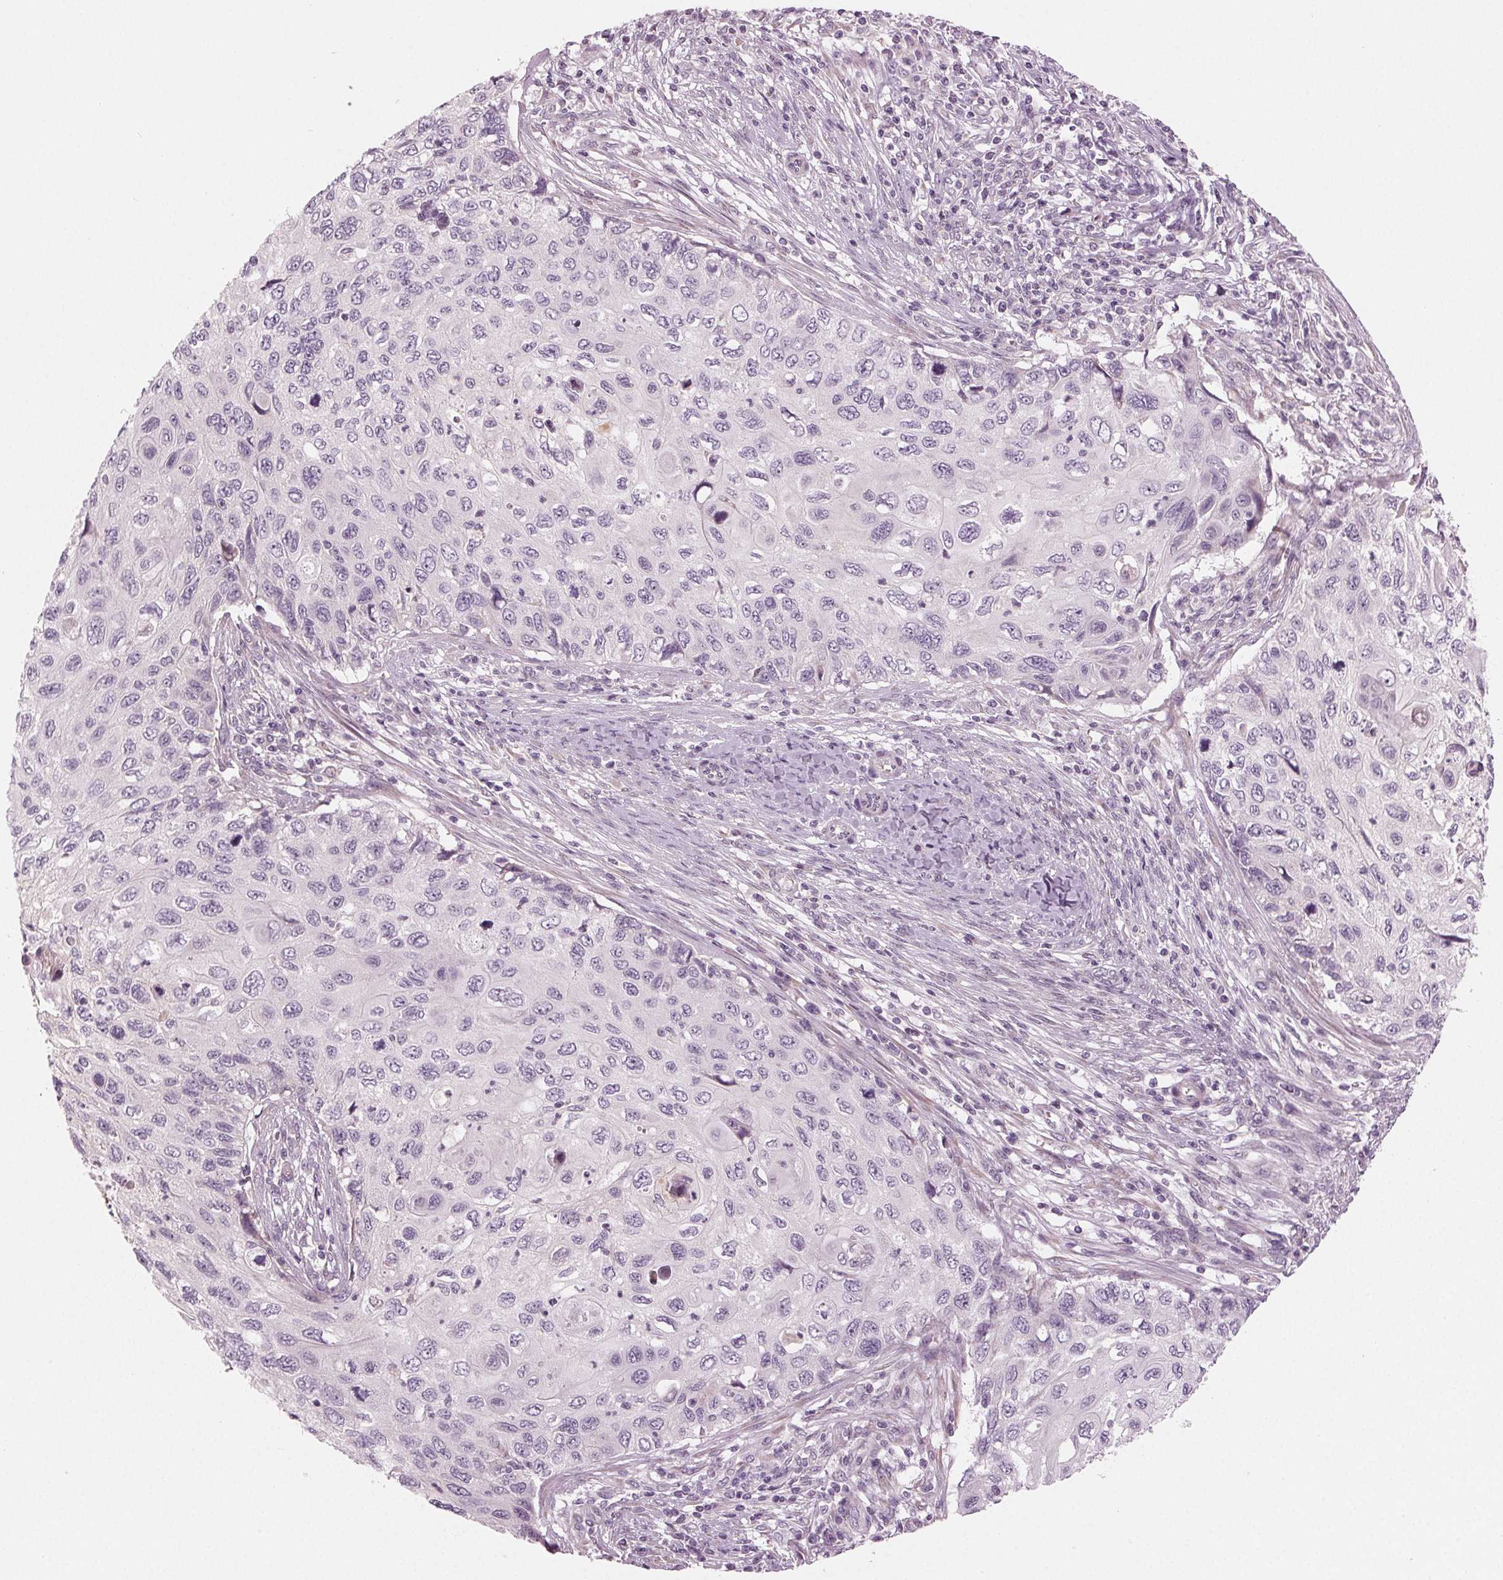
{"staining": {"intensity": "negative", "quantity": "none", "location": "none"}, "tissue": "cervical cancer", "cell_type": "Tumor cells", "image_type": "cancer", "snomed": [{"axis": "morphology", "description": "Squamous cell carcinoma, NOS"}, {"axis": "topography", "description": "Cervix"}], "caption": "This is an IHC image of human cervical cancer (squamous cell carcinoma). There is no expression in tumor cells.", "gene": "PRAP1", "patient": {"sex": "female", "age": 70}}